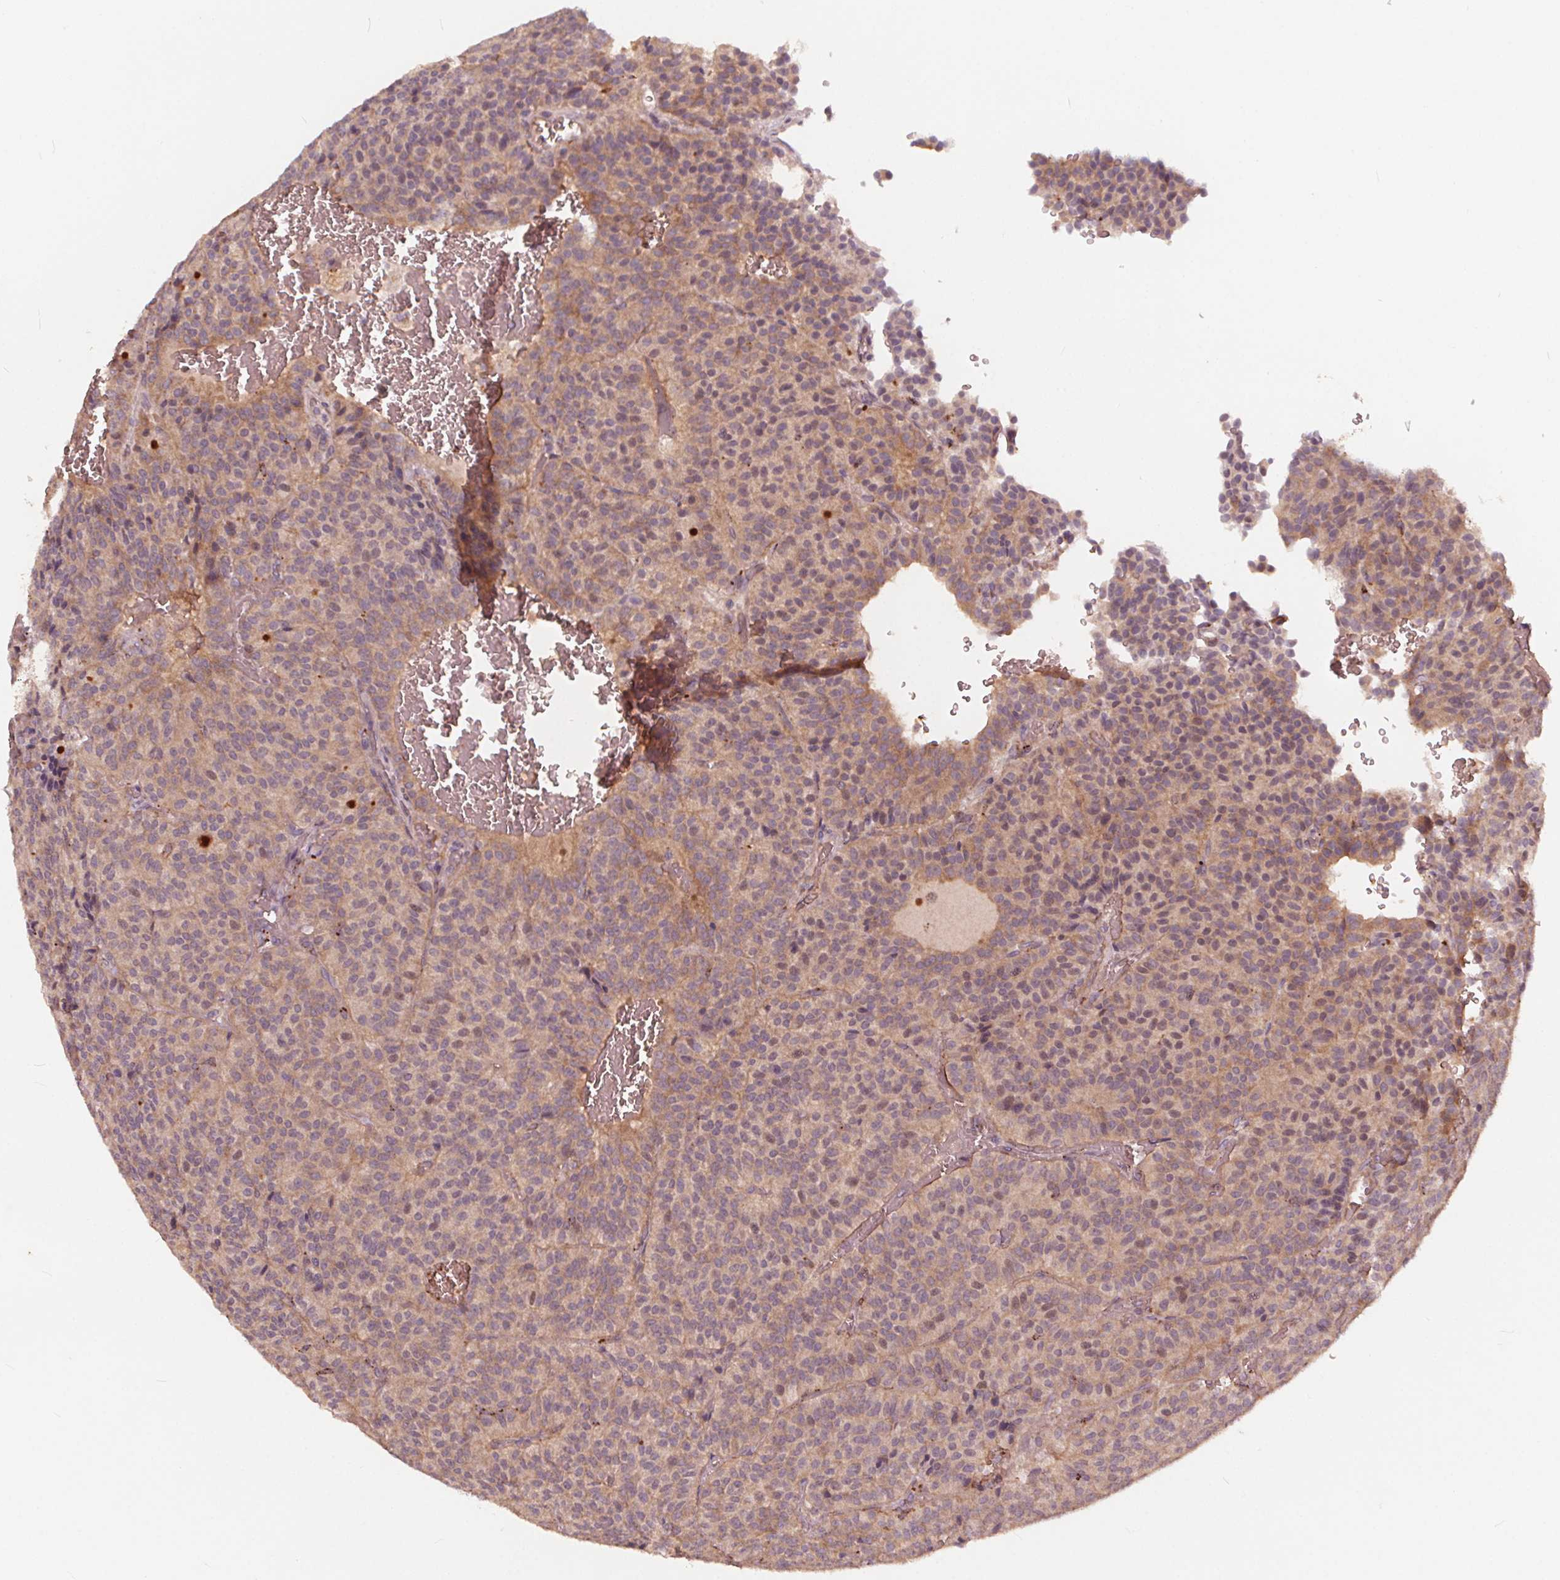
{"staining": {"intensity": "weak", "quantity": ">75%", "location": "cytoplasmic/membranous"}, "tissue": "carcinoid", "cell_type": "Tumor cells", "image_type": "cancer", "snomed": [{"axis": "morphology", "description": "Carcinoid, malignant, NOS"}, {"axis": "topography", "description": "Lung"}], "caption": "A high-resolution histopathology image shows immunohistochemistry (IHC) staining of carcinoid, which exhibits weak cytoplasmic/membranous staining in about >75% of tumor cells. The staining was performed using DAB (3,3'-diaminobenzidine), with brown indicating positive protein expression. Nuclei are stained blue with hematoxylin.", "gene": "IPO13", "patient": {"sex": "male", "age": 70}}